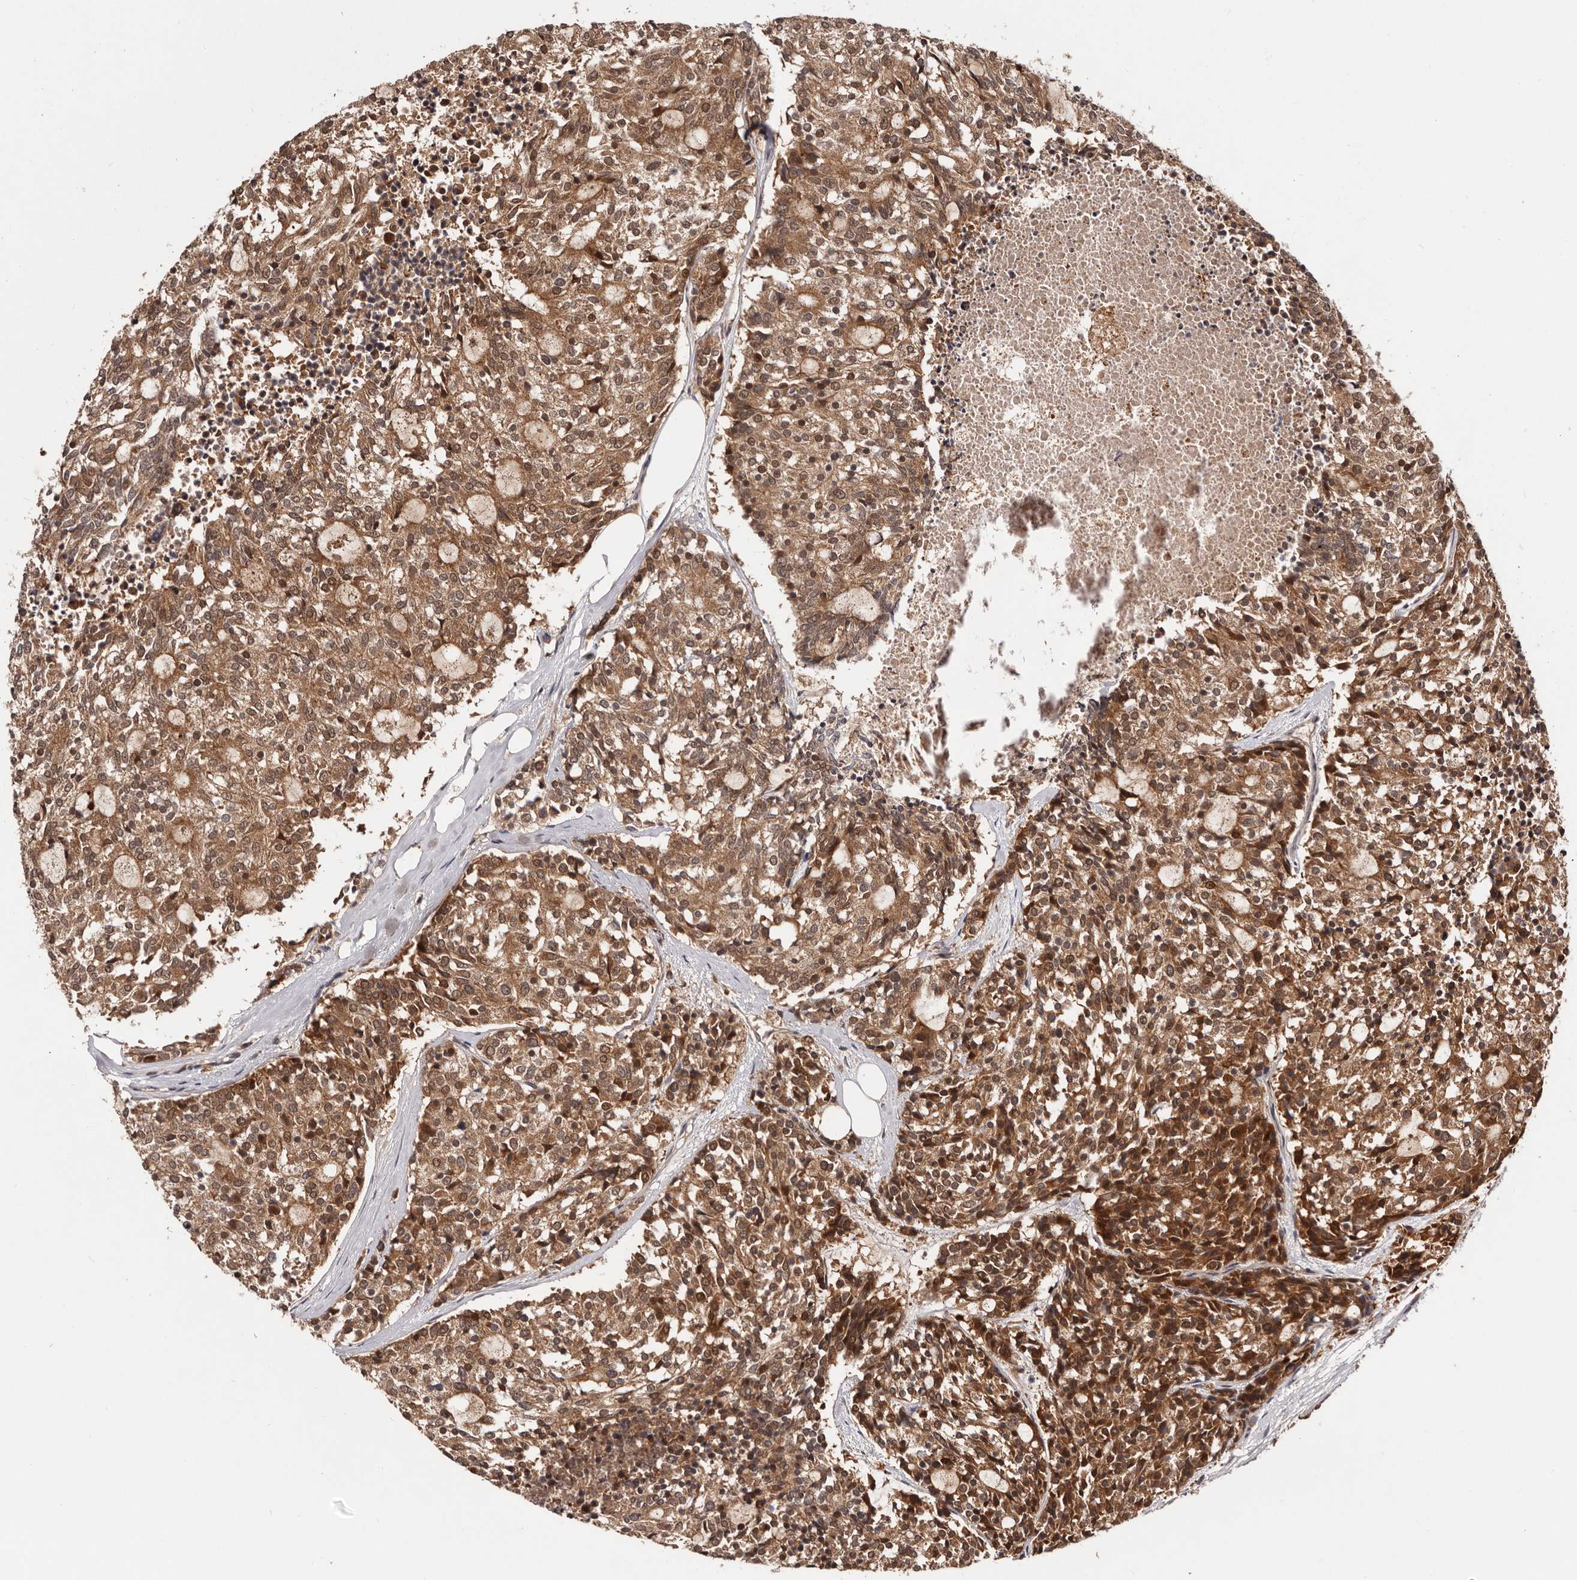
{"staining": {"intensity": "moderate", "quantity": ">75%", "location": "cytoplasmic/membranous,nuclear"}, "tissue": "carcinoid", "cell_type": "Tumor cells", "image_type": "cancer", "snomed": [{"axis": "morphology", "description": "Carcinoid, malignant, NOS"}, {"axis": "topography", "description": "Pancreas"}], "caption": "A brown stain shows moderate cytoplasmic/membranous and nuclear expression of a protein in carcinoid tumor cells.", "gene": "MDP1", "patient": {"sex": "female", "age": 54}}